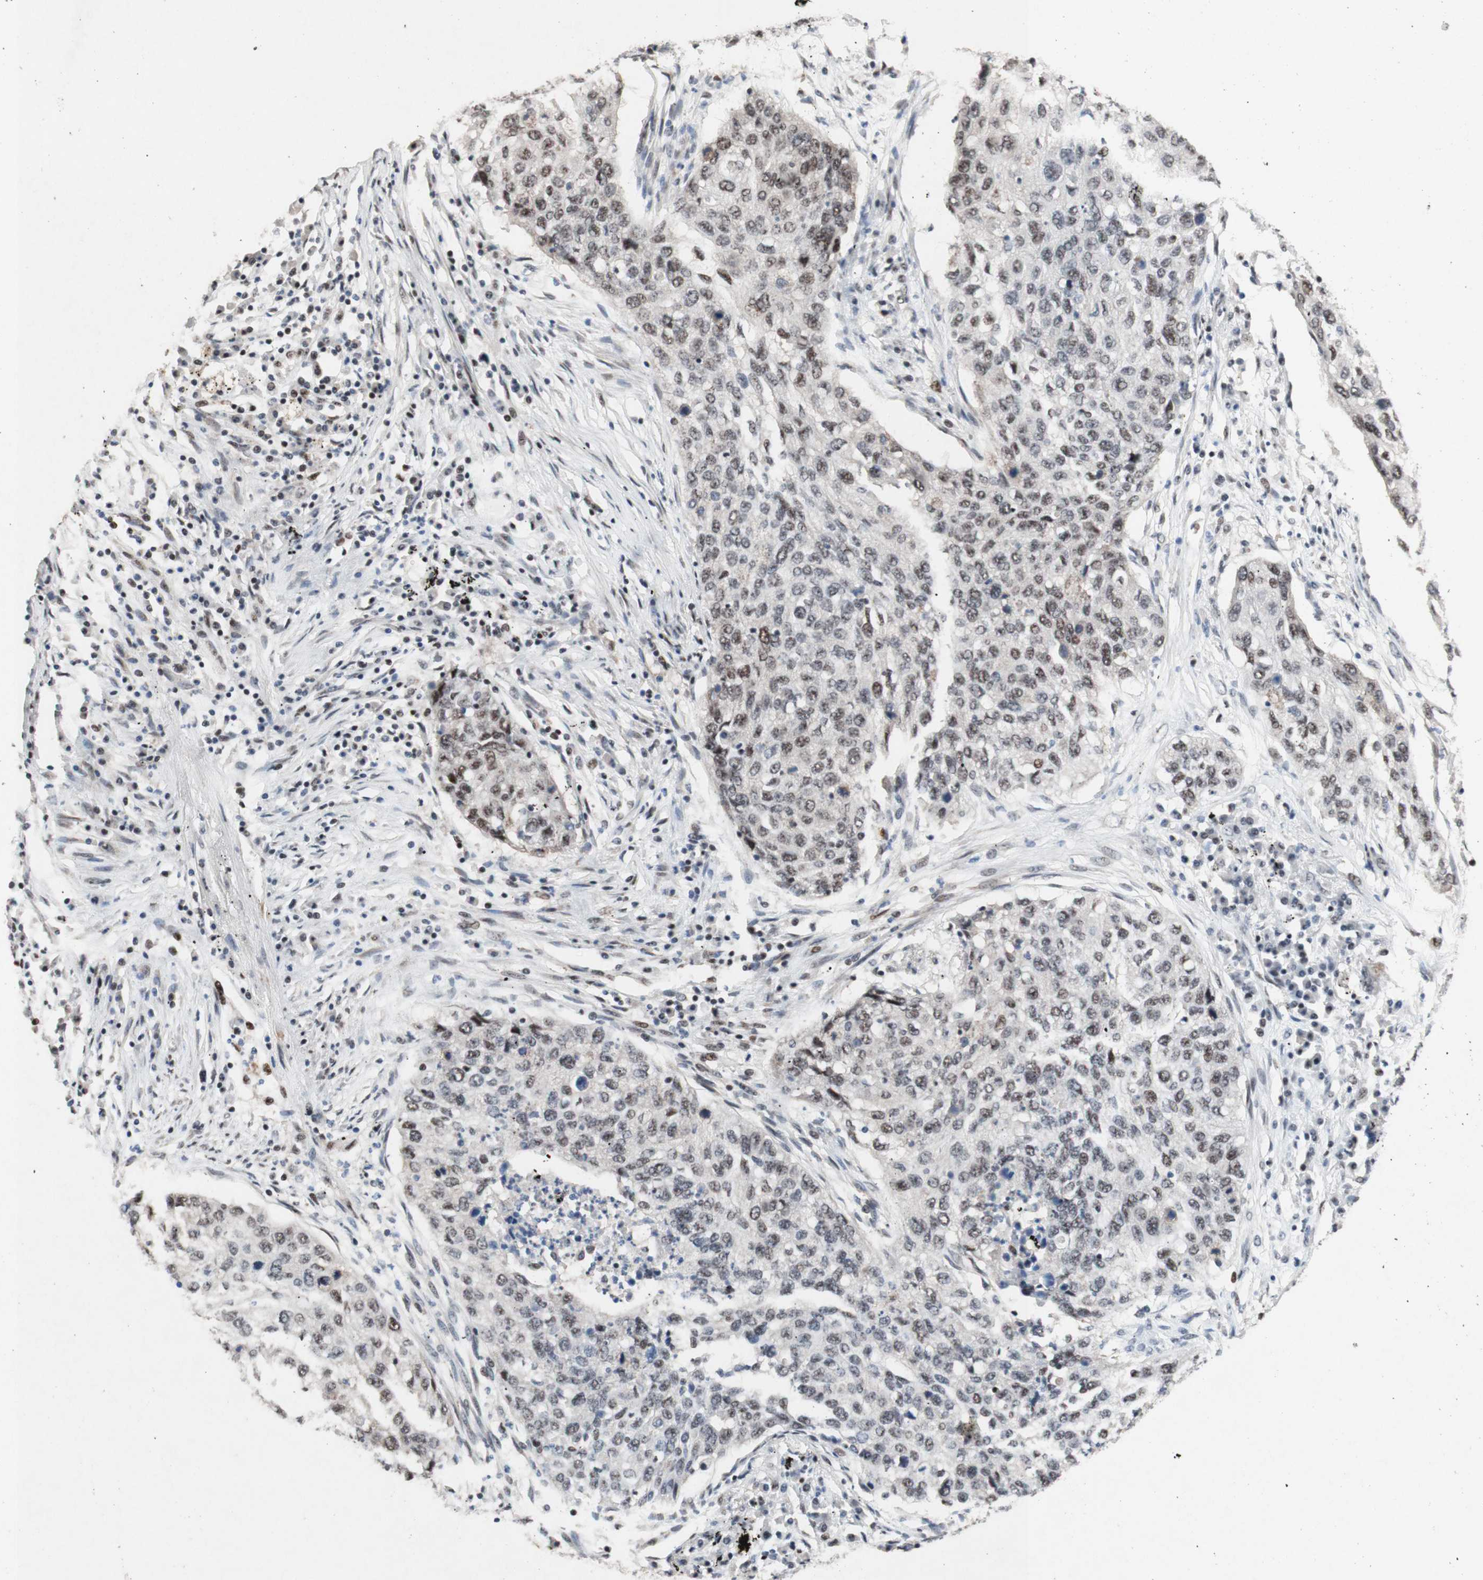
{"staining": {"intensity": "weak", "quantity": "25%-75%", "location": "nuclear"}, "tissue": "lung cancer", "cell_type": "Tumor cells", "image_type": "cancer", "snomed": [{"axis": "morphology", "description": "Squamous cell carcinoma, NOS"}, {"axis": "topography", "description": "Lung"}], "caption": "A photomicrograph showing weak nuclear staining in about 25%-75% of tumor cells in squamous cell carcinoma (lung), as visualized by brown immunohistochemical staining.", "gene": "TLE1", "patient": {"sex": "female", "age": 63}}